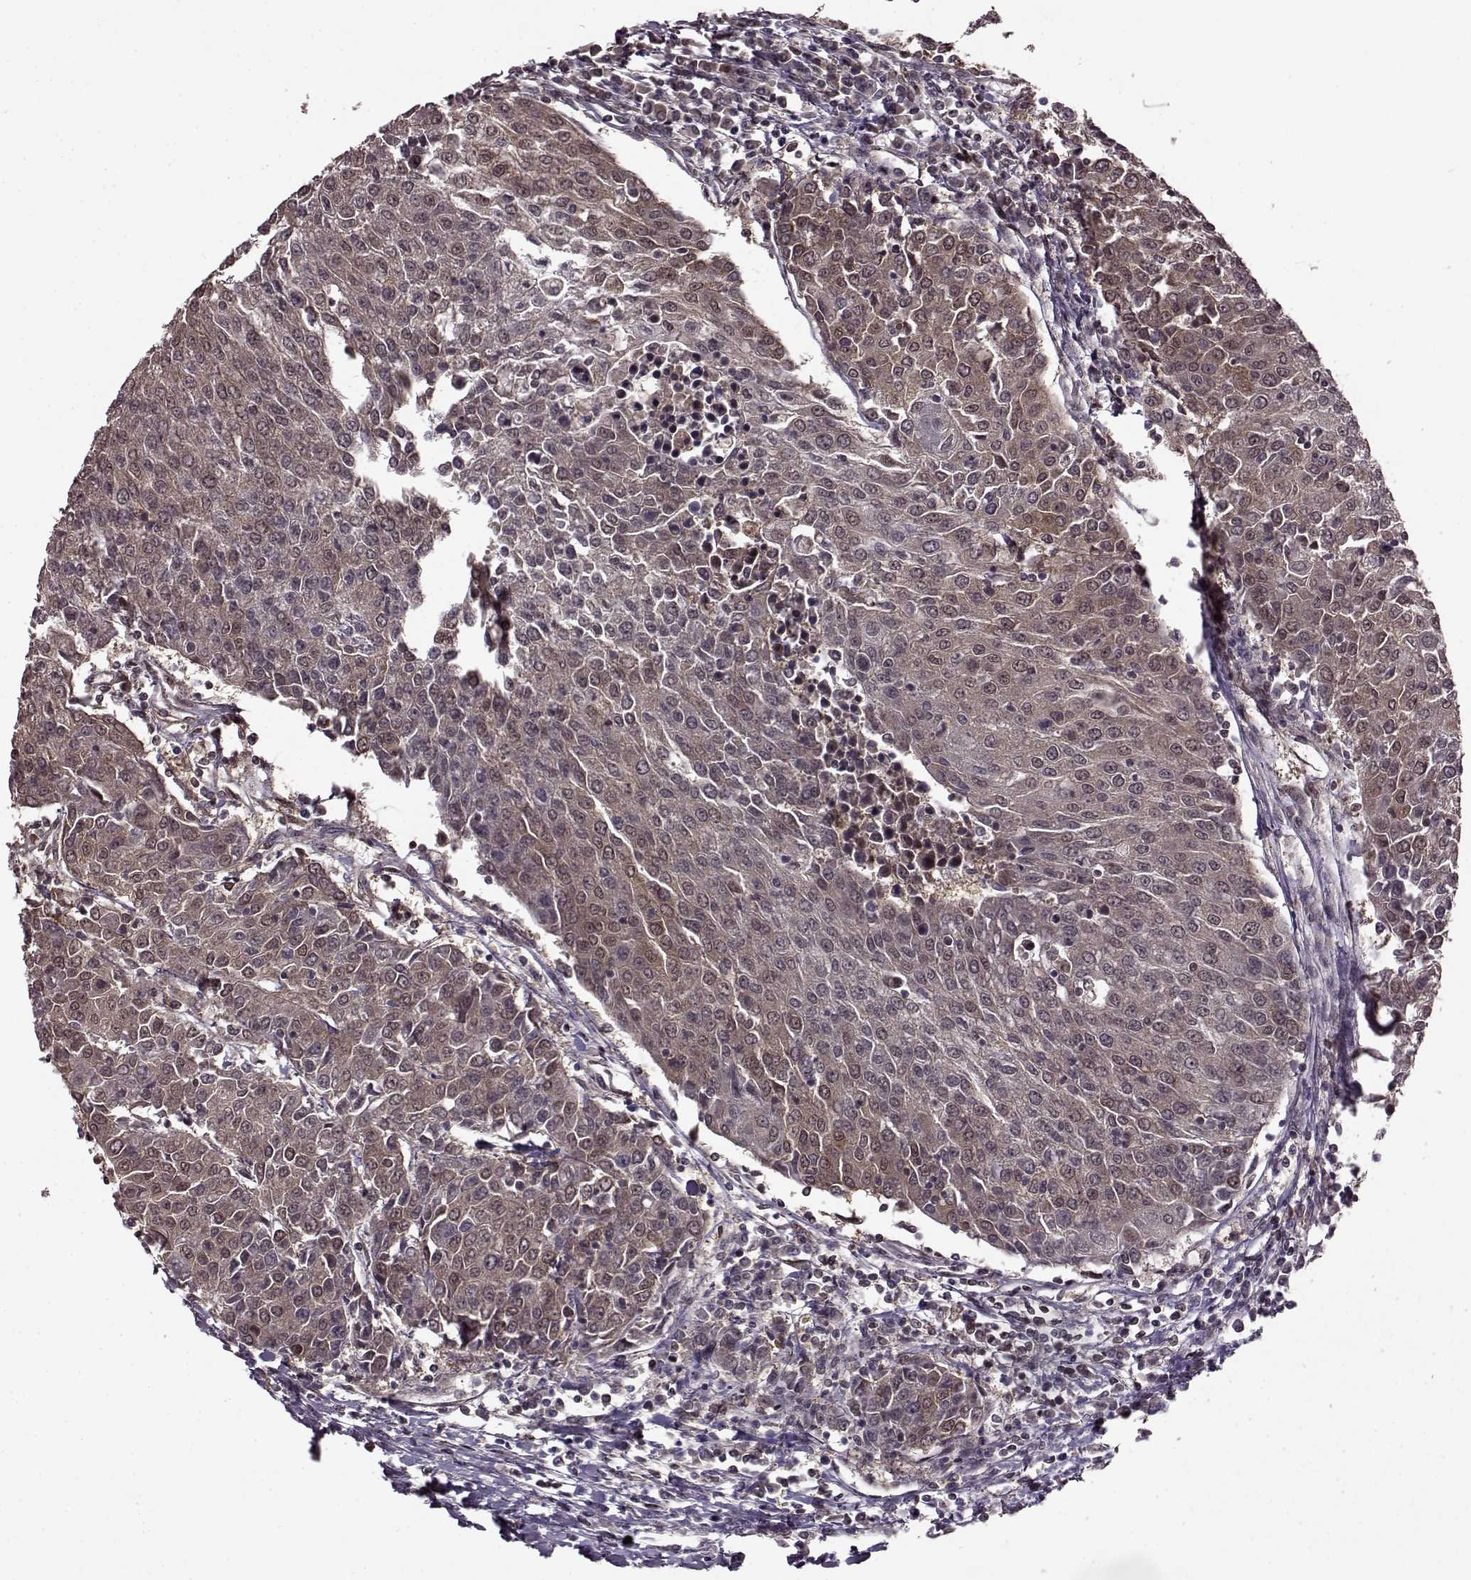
{"staining": {"intensity": "weak", "quantity": "25%-75%", "location": "cytoplasmic/membranous,nuclear"}, "tissue": "urothelial cancer", "cell_type": "Tumor cells", "image_type": "cancer", "snomed": [{"axis": "morphology", "description": "Urothelial carcinoma, High grade"}, {"axis": "topography", "description": "Urinary bladder"}], "caption": "Tumor cells exhibit low levels of weak cytoplasmic/membranous and nuclear expression in about 25%-75% of cells in human high-grade urothelial carcinoma.", "gene": "FTO", "patient": {"sex": "female", "age": 85}}